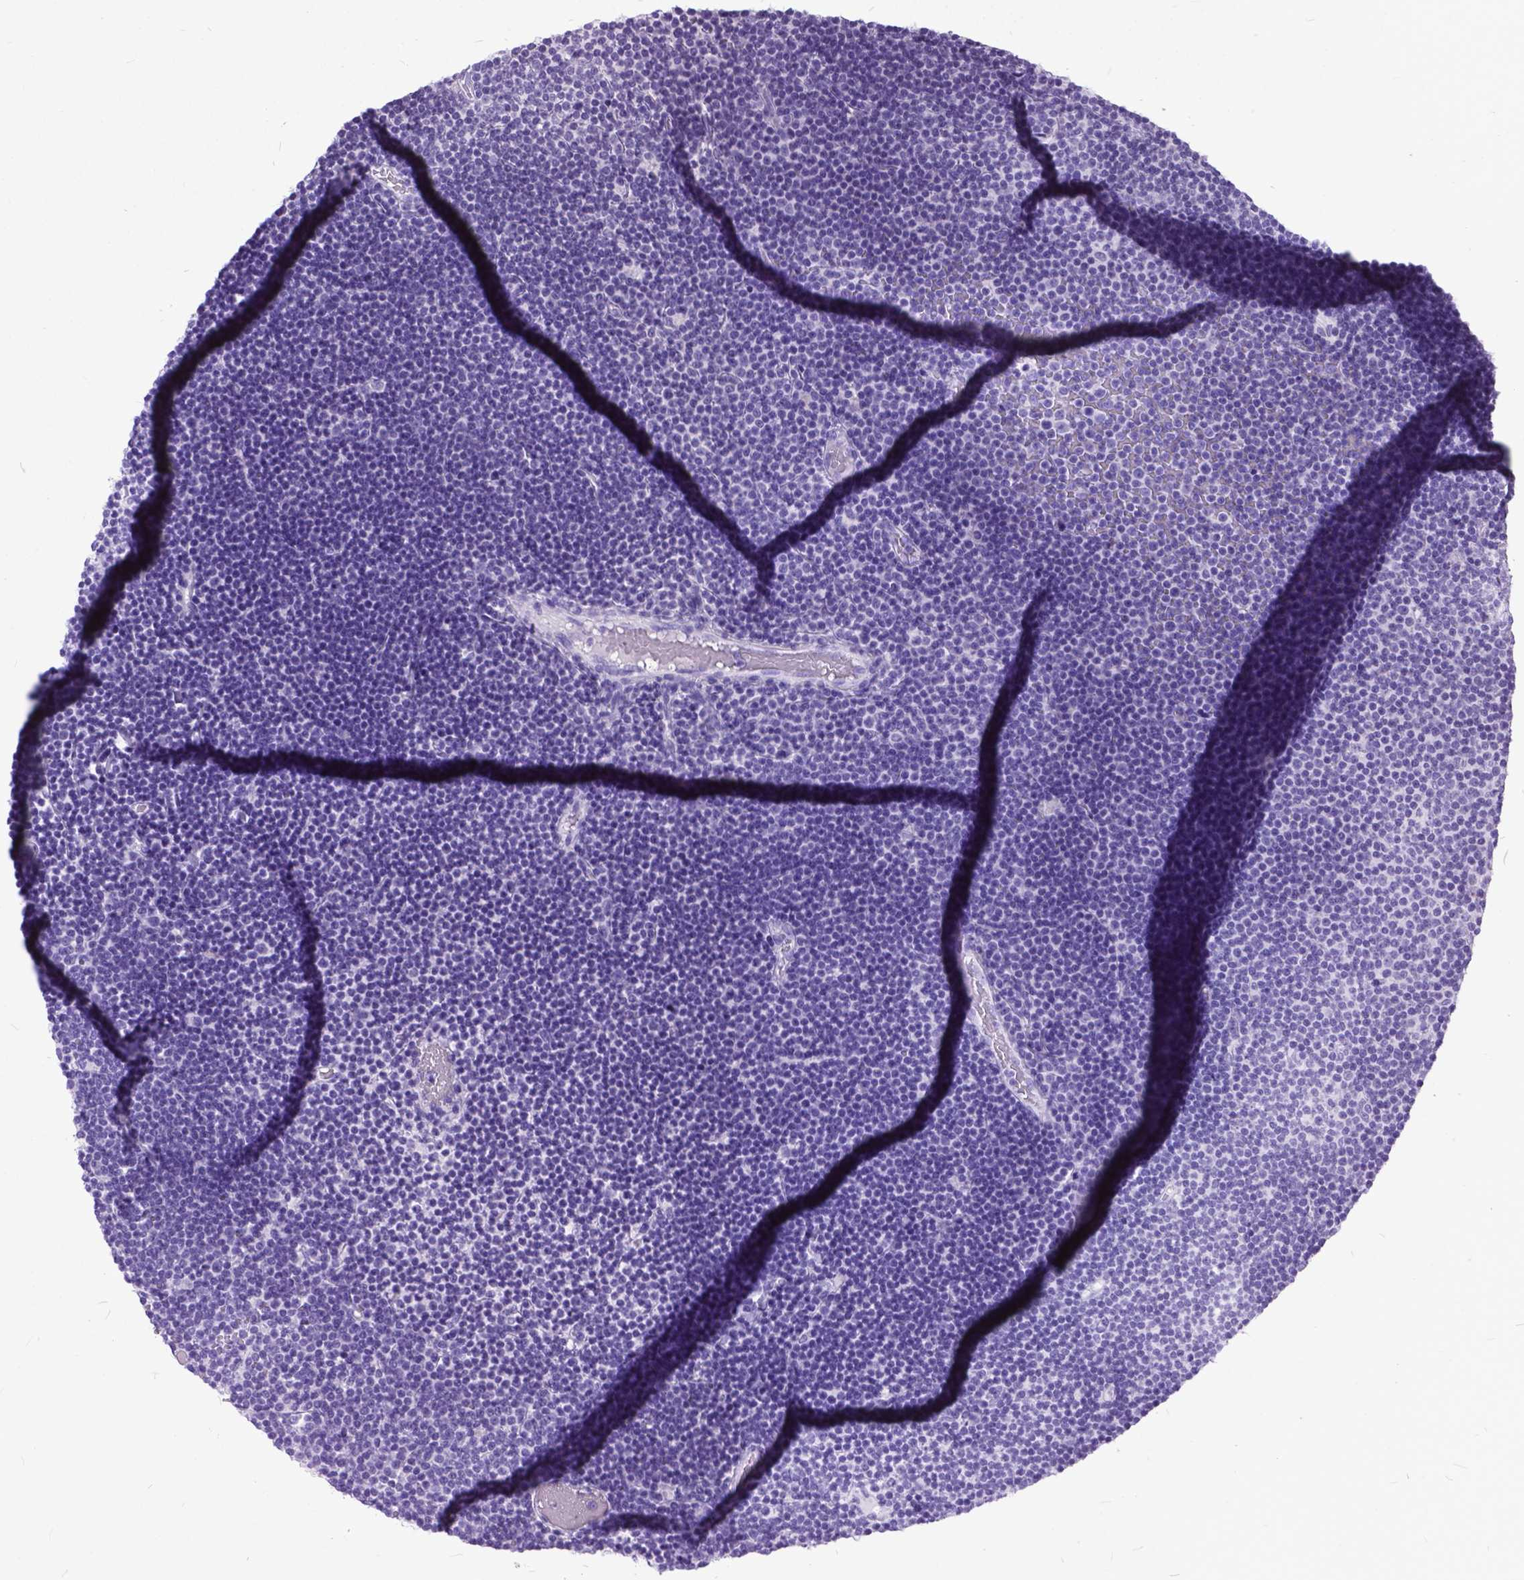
{"staining": {"intensity": "negative", "quantity": "none", "location": "none"}, "tissue": "lymphoma", "cell_type": "Tumor cells", "image_type": "cancer", "snomed": [{"axis": "morphology", "description": "Malignant lymphoma, non-Hodgkin's type, Low grade"}, {"axis": "topography", "description": "Brain"}], "caption": "Protein analysis of lymphoma displays no significant expression in tumor cells.", "gene": "MARCHF10", "patient": {"sex": "female", "age": 66}}